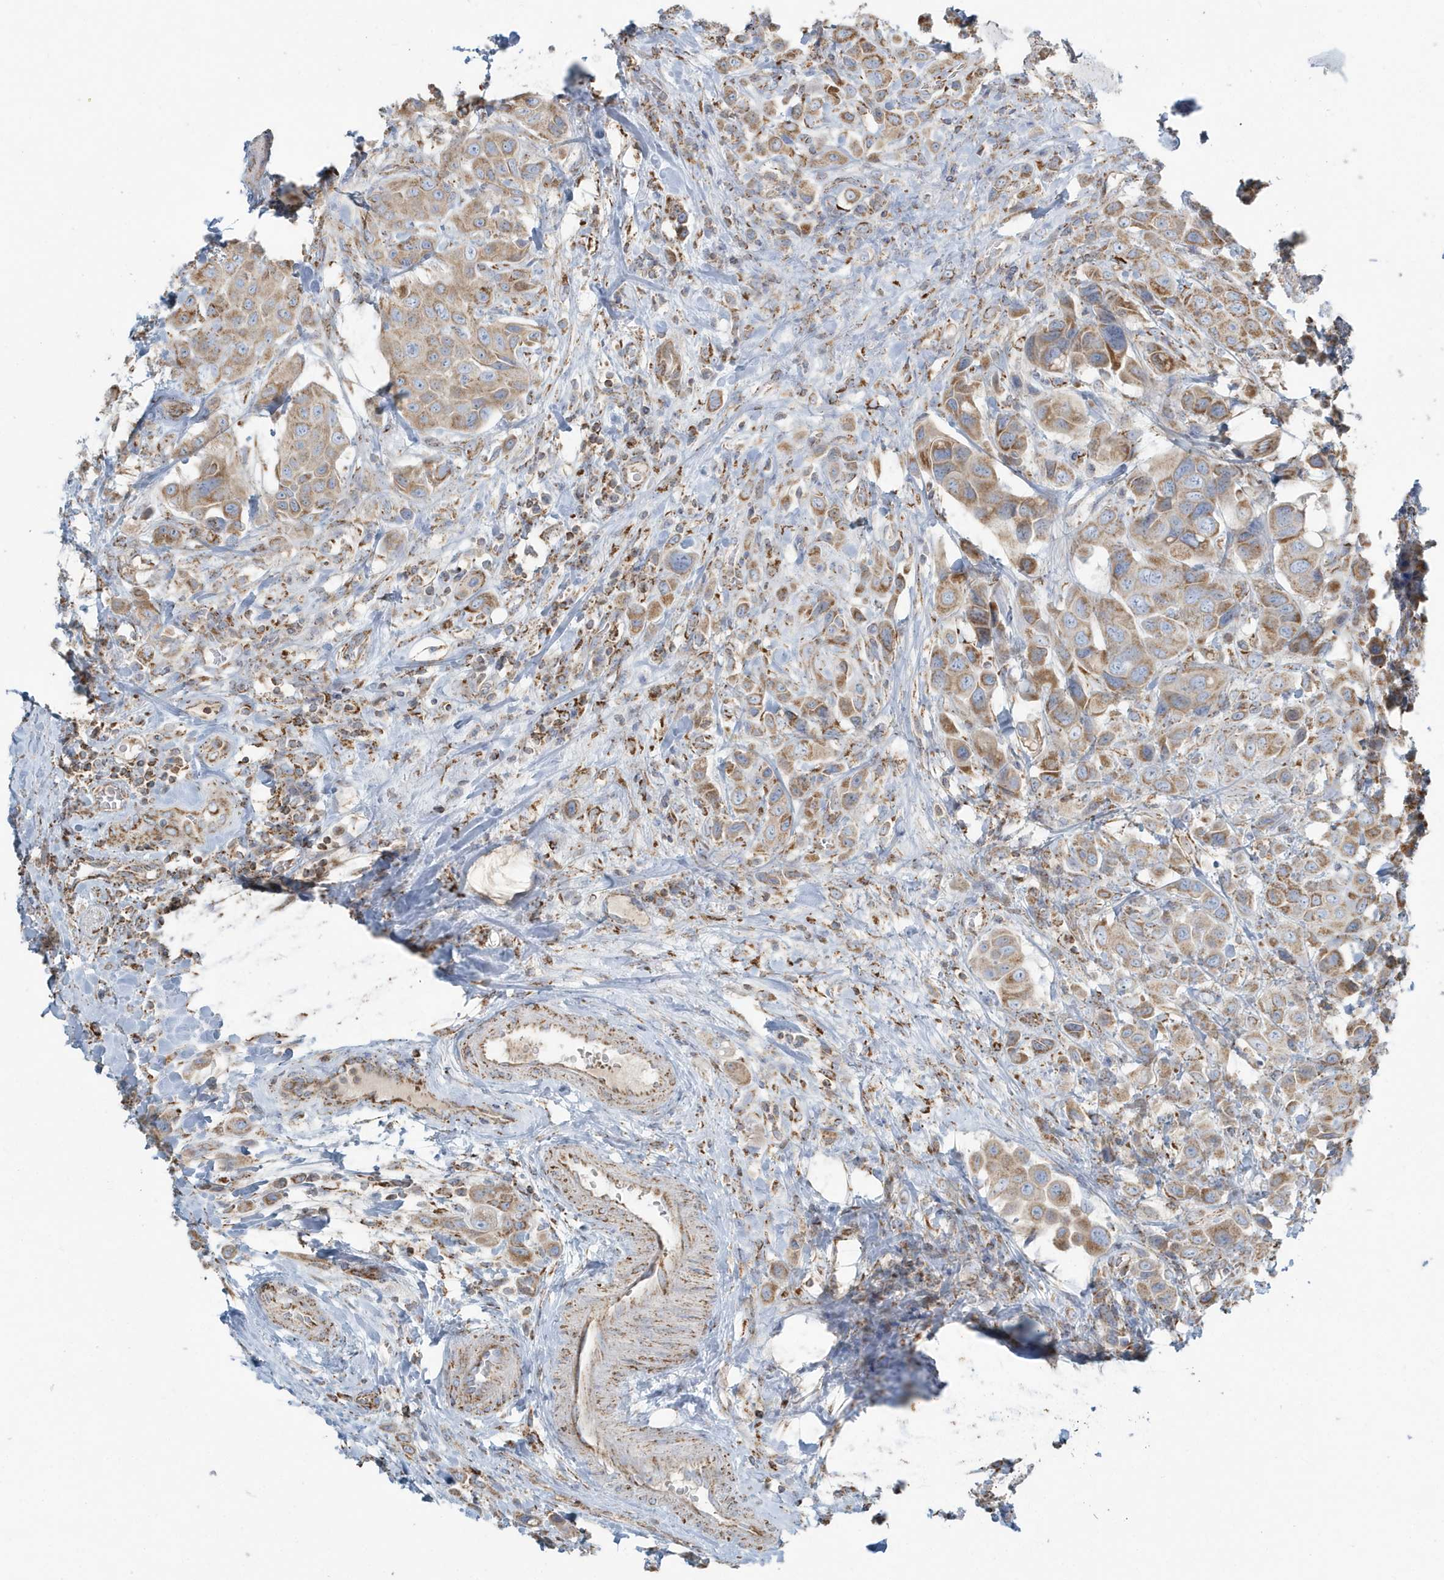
{"staining": {"intensity": "moderate", "quantity": ">75%", "location": "cytoplasmic/membranous"}, "tissue": "urothelial cancer", "cell_type": "Tumor cells", "image_type": "cancer", "snomed": [{"axis": "morphology", "description": "Urothelial carcinoma, High grade"}, {"axis": "topography", "description": "Urinary bladder"}], "caption": "Immunohistochemistry (IHC) histopathology image of neoplastic tissue: human urothelial cancer stained using immunohistochemistry displays medium levels of moderate protein expression localized specifically in the cytoplasmic/membranous of tumor cells, appearing as a cytoplasmic/membranous brown color.", "gene": "RAB11FIP3", "patient": {"sex": "male", "age": 50}}